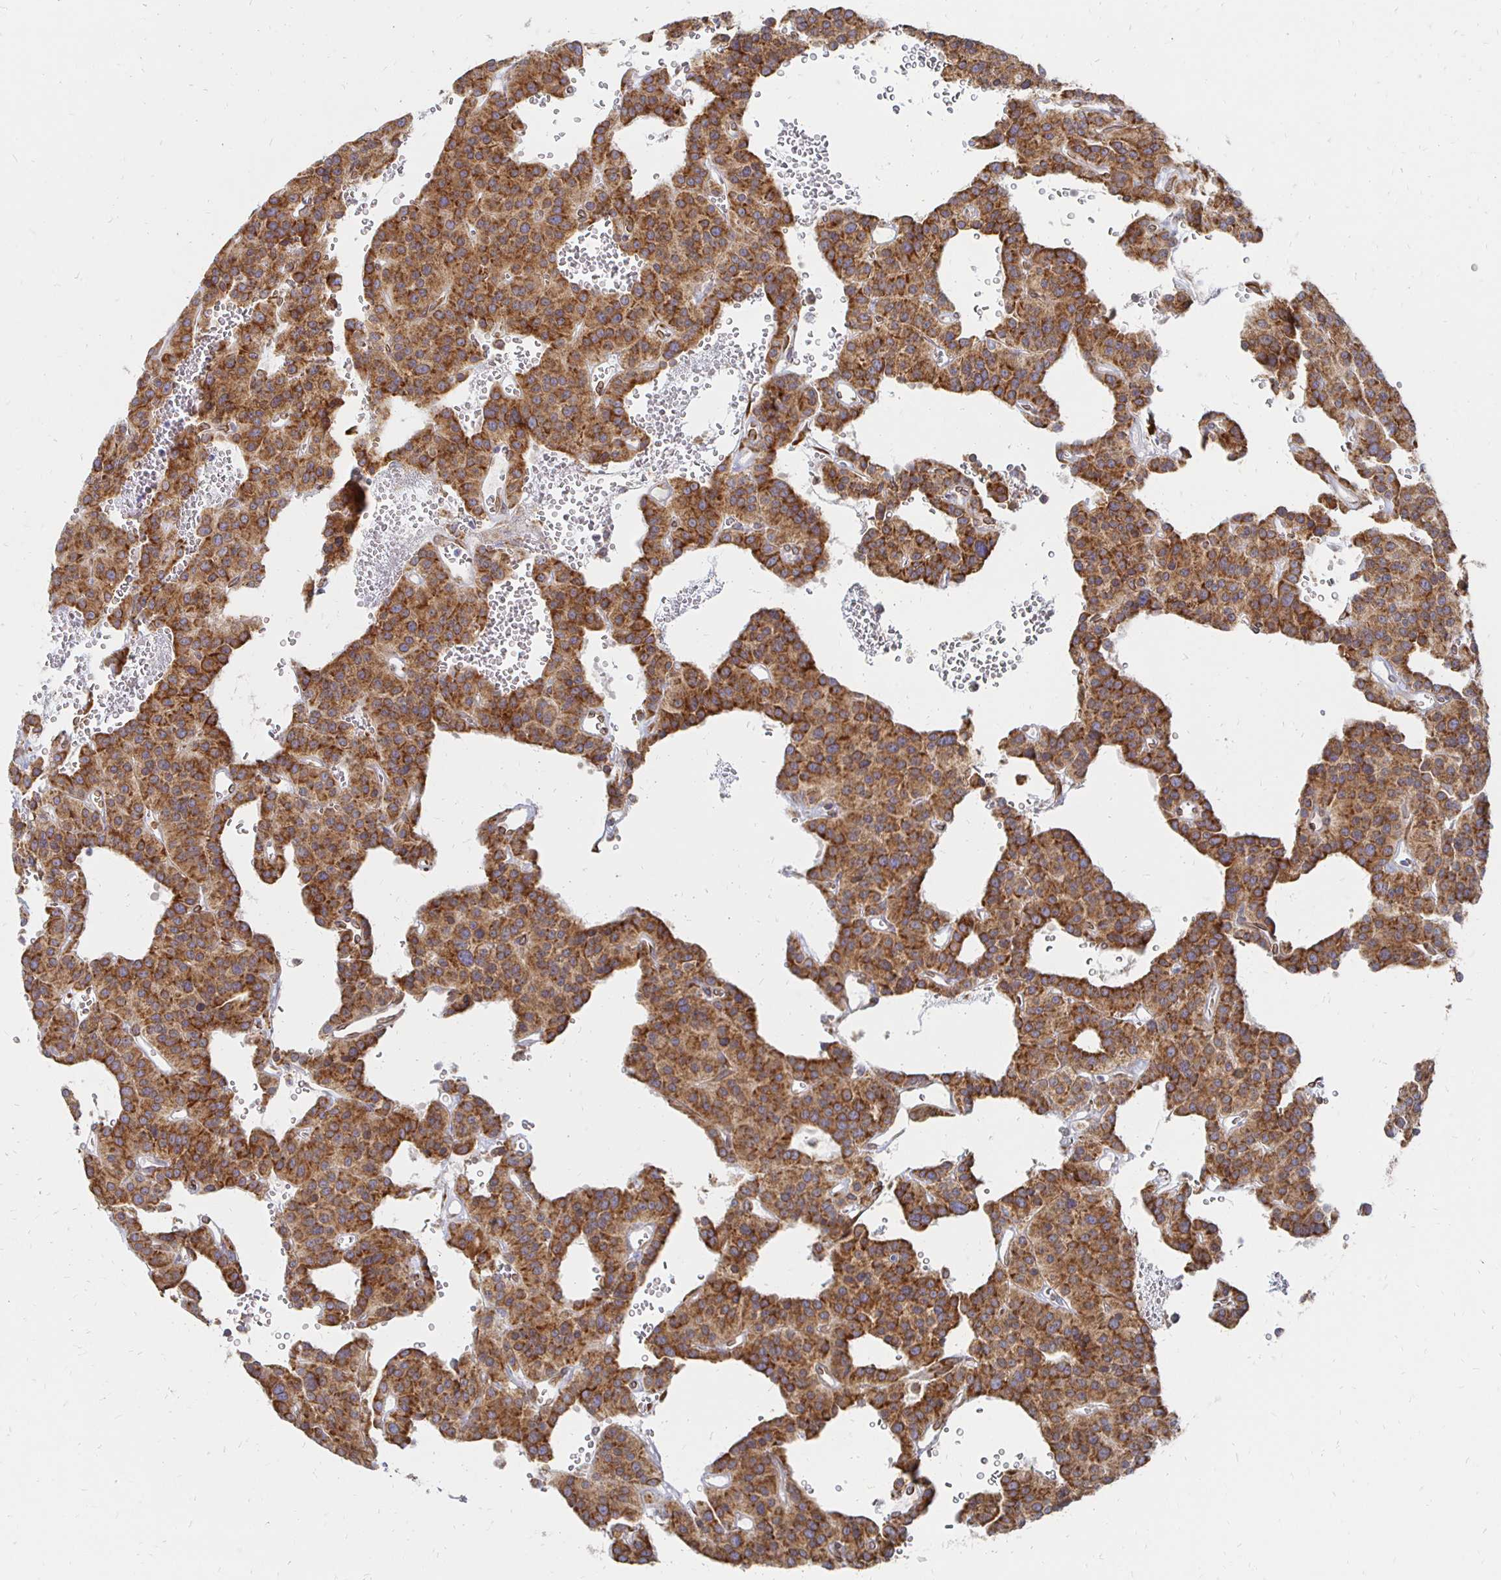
{"staining": {"intensity": "strong", "quantity": ">75%", "location": "cytoplasmic/membranous"}, "tissue": "carcinoid", "cell_type": "Tumor cells", "image_type": "cancer", "snomed": [{"axis": "morphology", "description": "Carcinoid, malignant, NOS"}, {"axis": "topography", "description": "Lung"}], "caption": "A high amount of strong cytoplasmic/membranous staining is present in about >75% of tumor cells in carcinoid tissue.", "gene": "PELI3", "patient": {"sex": "female", "age": 71}}